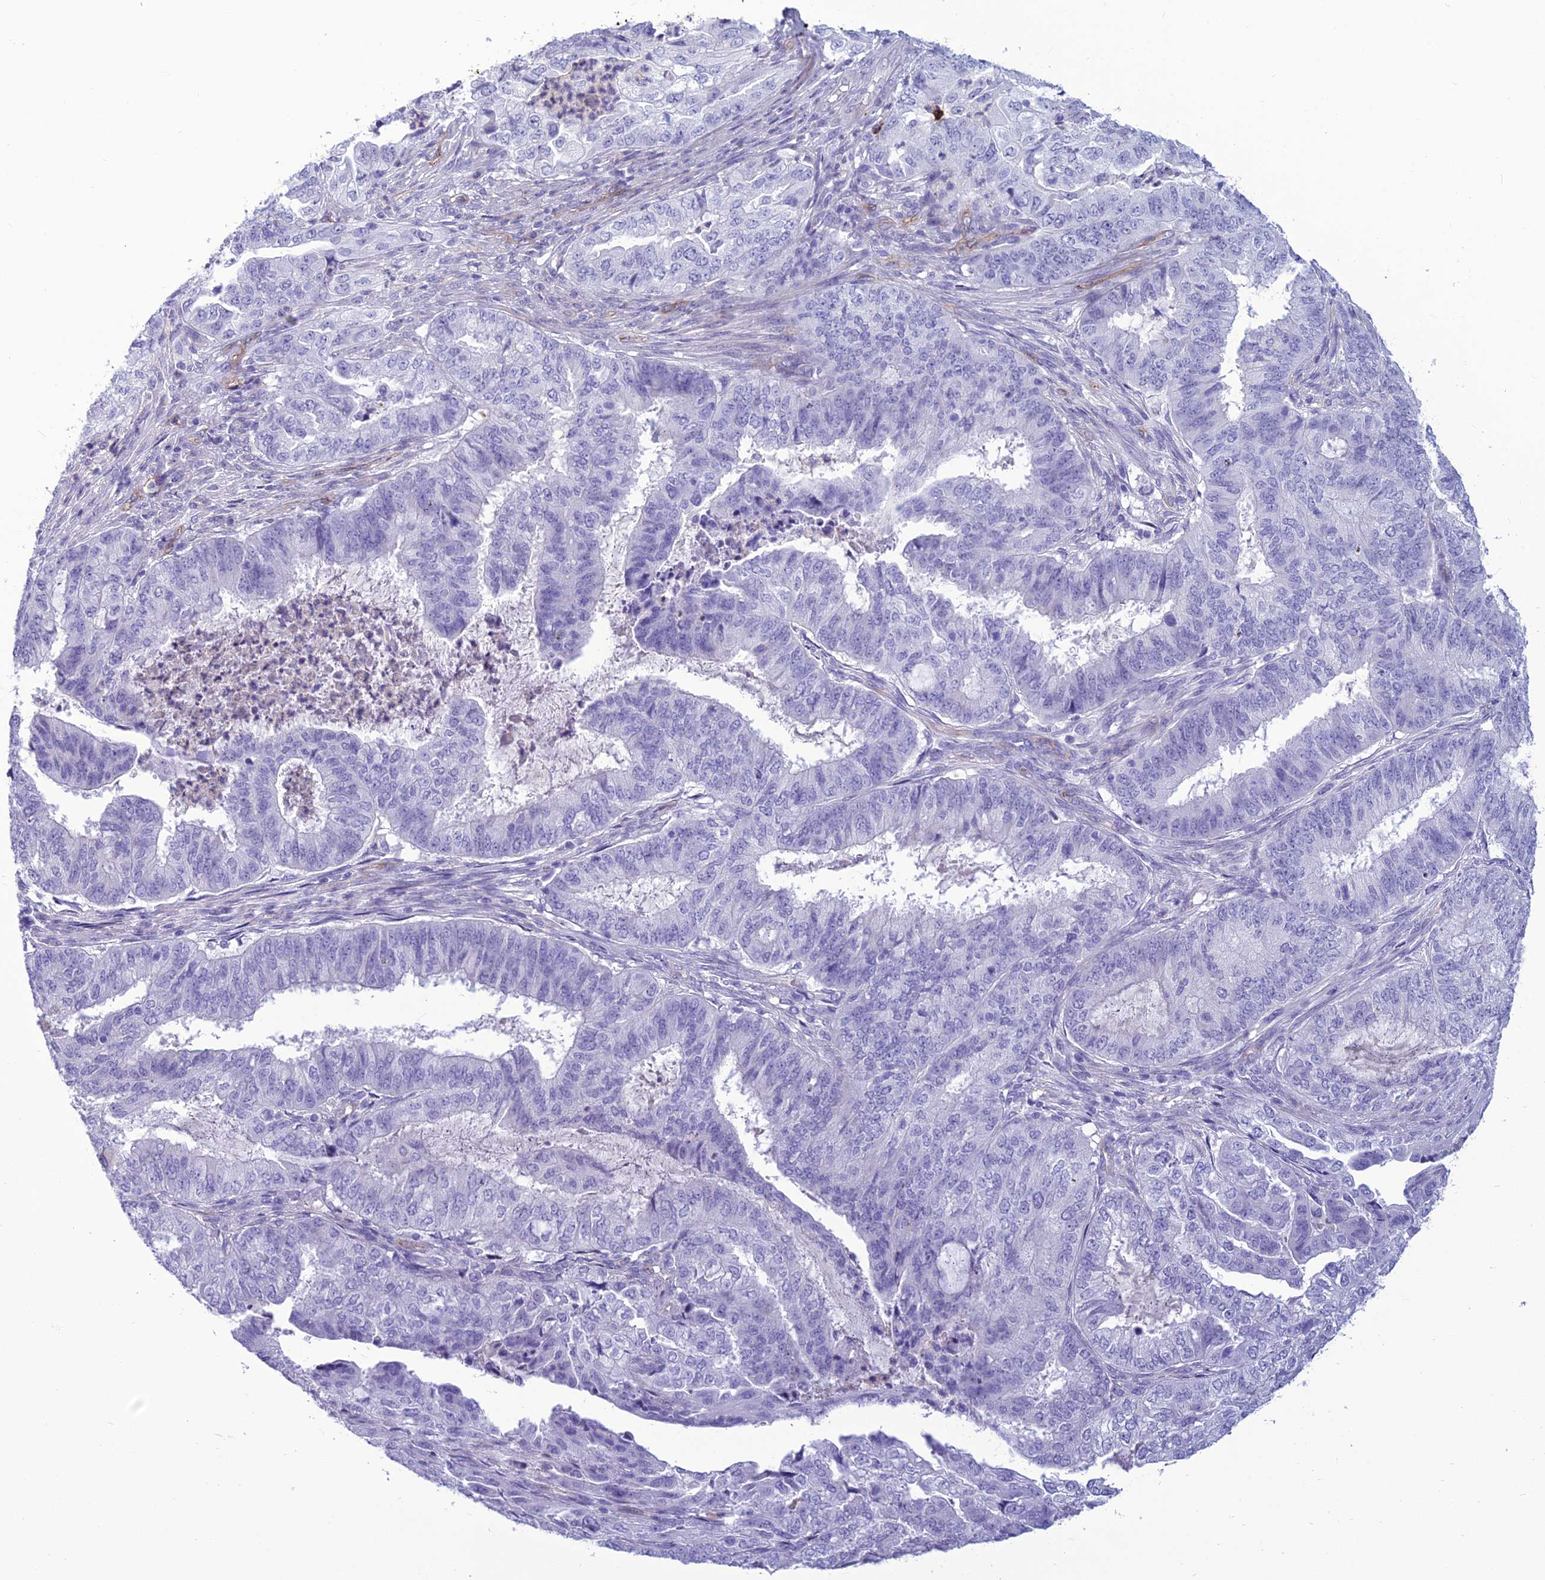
{"staining": {"intensity": "negative", "quantity": "none", "location": "none"}, "tissue": "endometrial cancer", "cell_type": "Tumor cells", "image_type": "cancer", "snomed": [{"axis": "morphology", "description": "Adenocarcinoma, NOS"}, {"axis": "topography", "description": "Endometrium"}], "caption": "This is an immunohistochemistry photomicrograph of human endometrial adenocarcinoma. There is no staining in tumor cells.", "gene": "BBS7", "patient": {"sex": "female", "age": 51}}